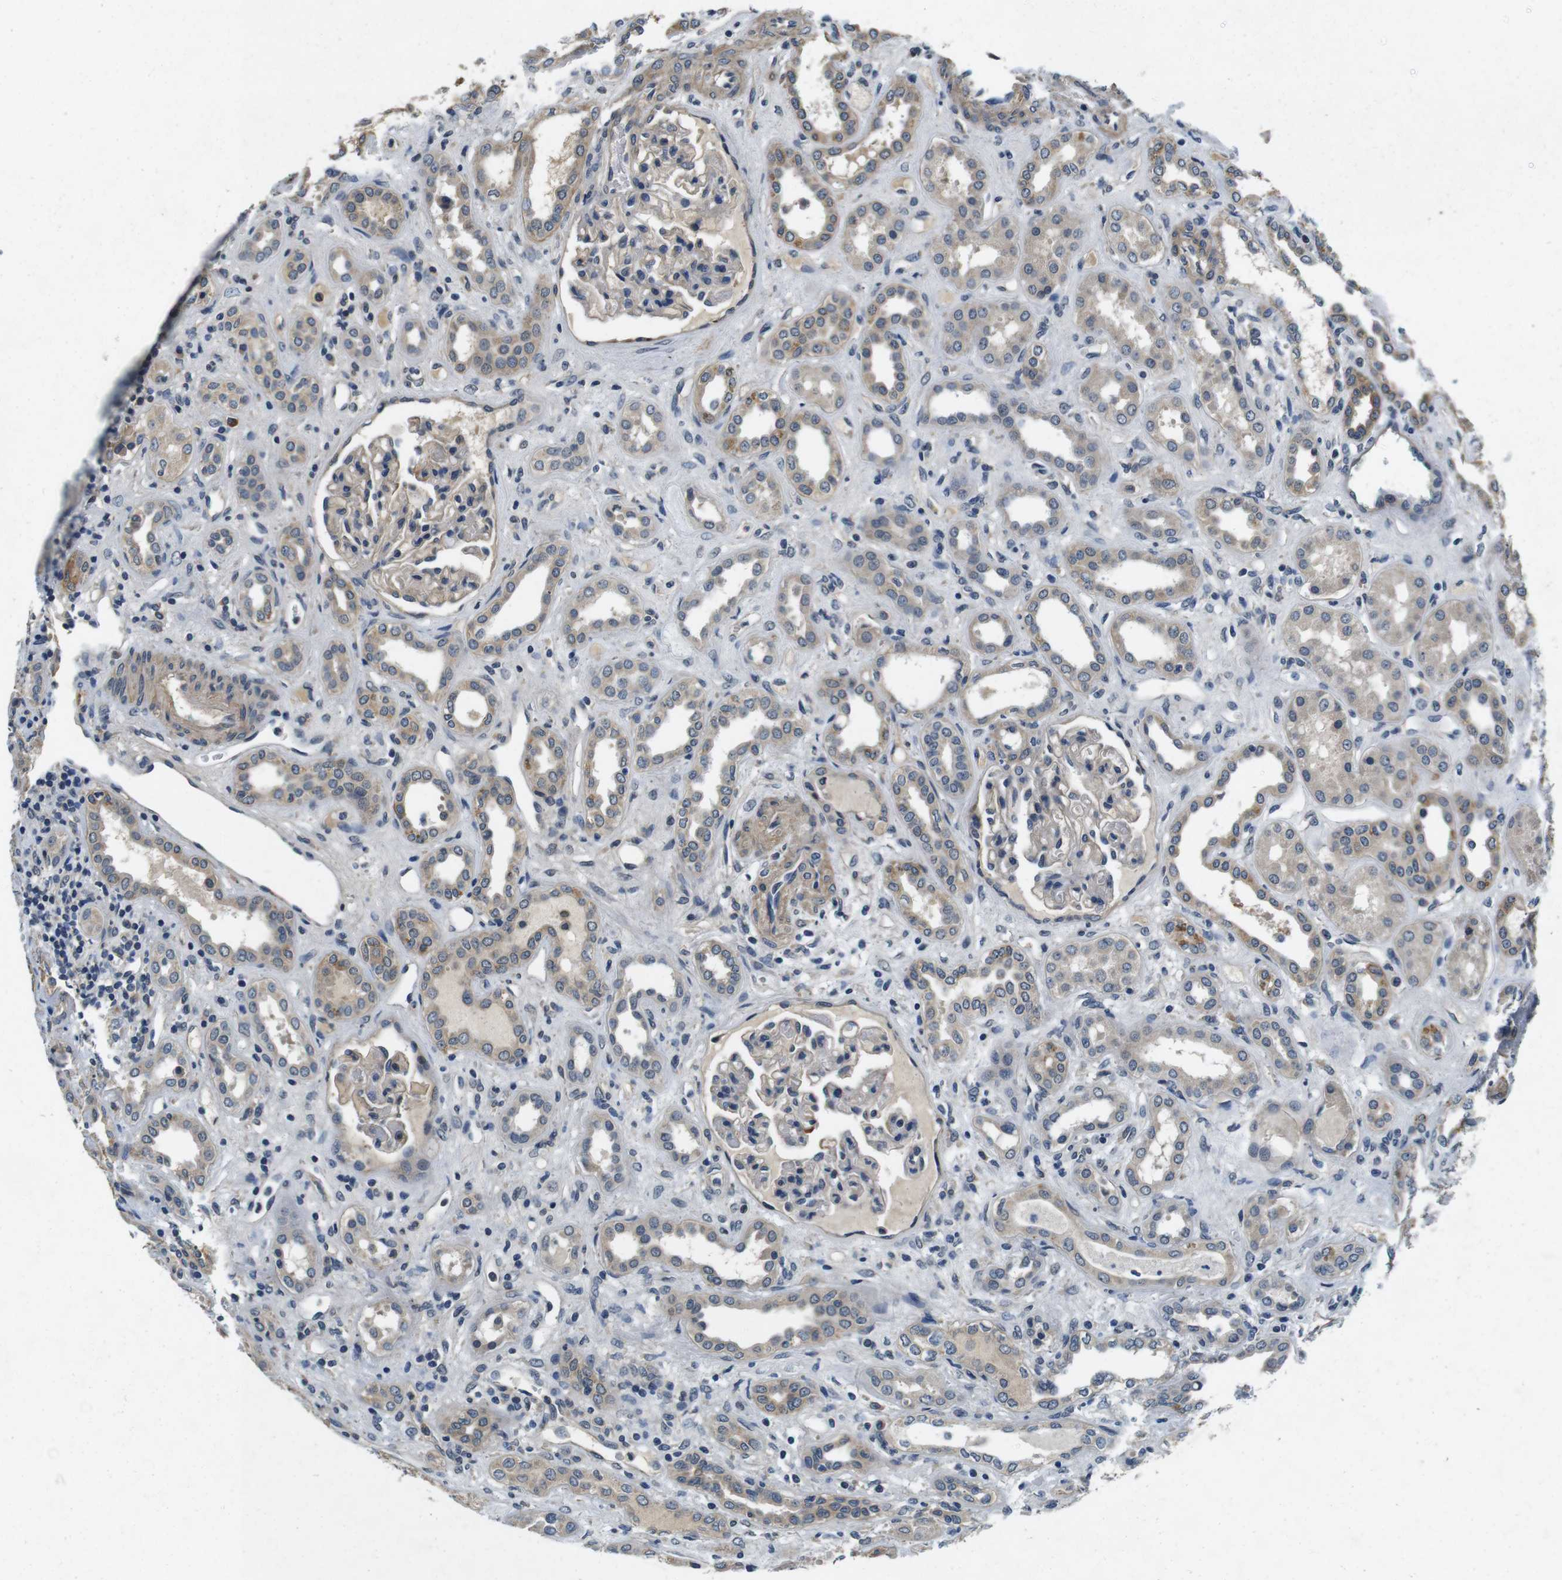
{"staining": {"intensity": "negative", "quantity": "none", "location": "none"}, "tissue": "kidney", "cell_type": "Cells in glomeruli", "image_type": "normal", "snomed": [{"axis": "morphology", "description": "Normal tissue, NOS"}, {"axis": "topography", "description": "Kidney"}], "caption": "Immunohistochemistry (IHC) micrograph of normal kidney: kidney stained with DAB (3,3'-diaminobenzidine) reveals no significant protein expression in cells in glomeruli. (DAB (3,3'-diaminobenzidine) immunohistochemistry, high magnification).", "gene": "DTNA", "patient": {"sex": "male", "age": 59}}